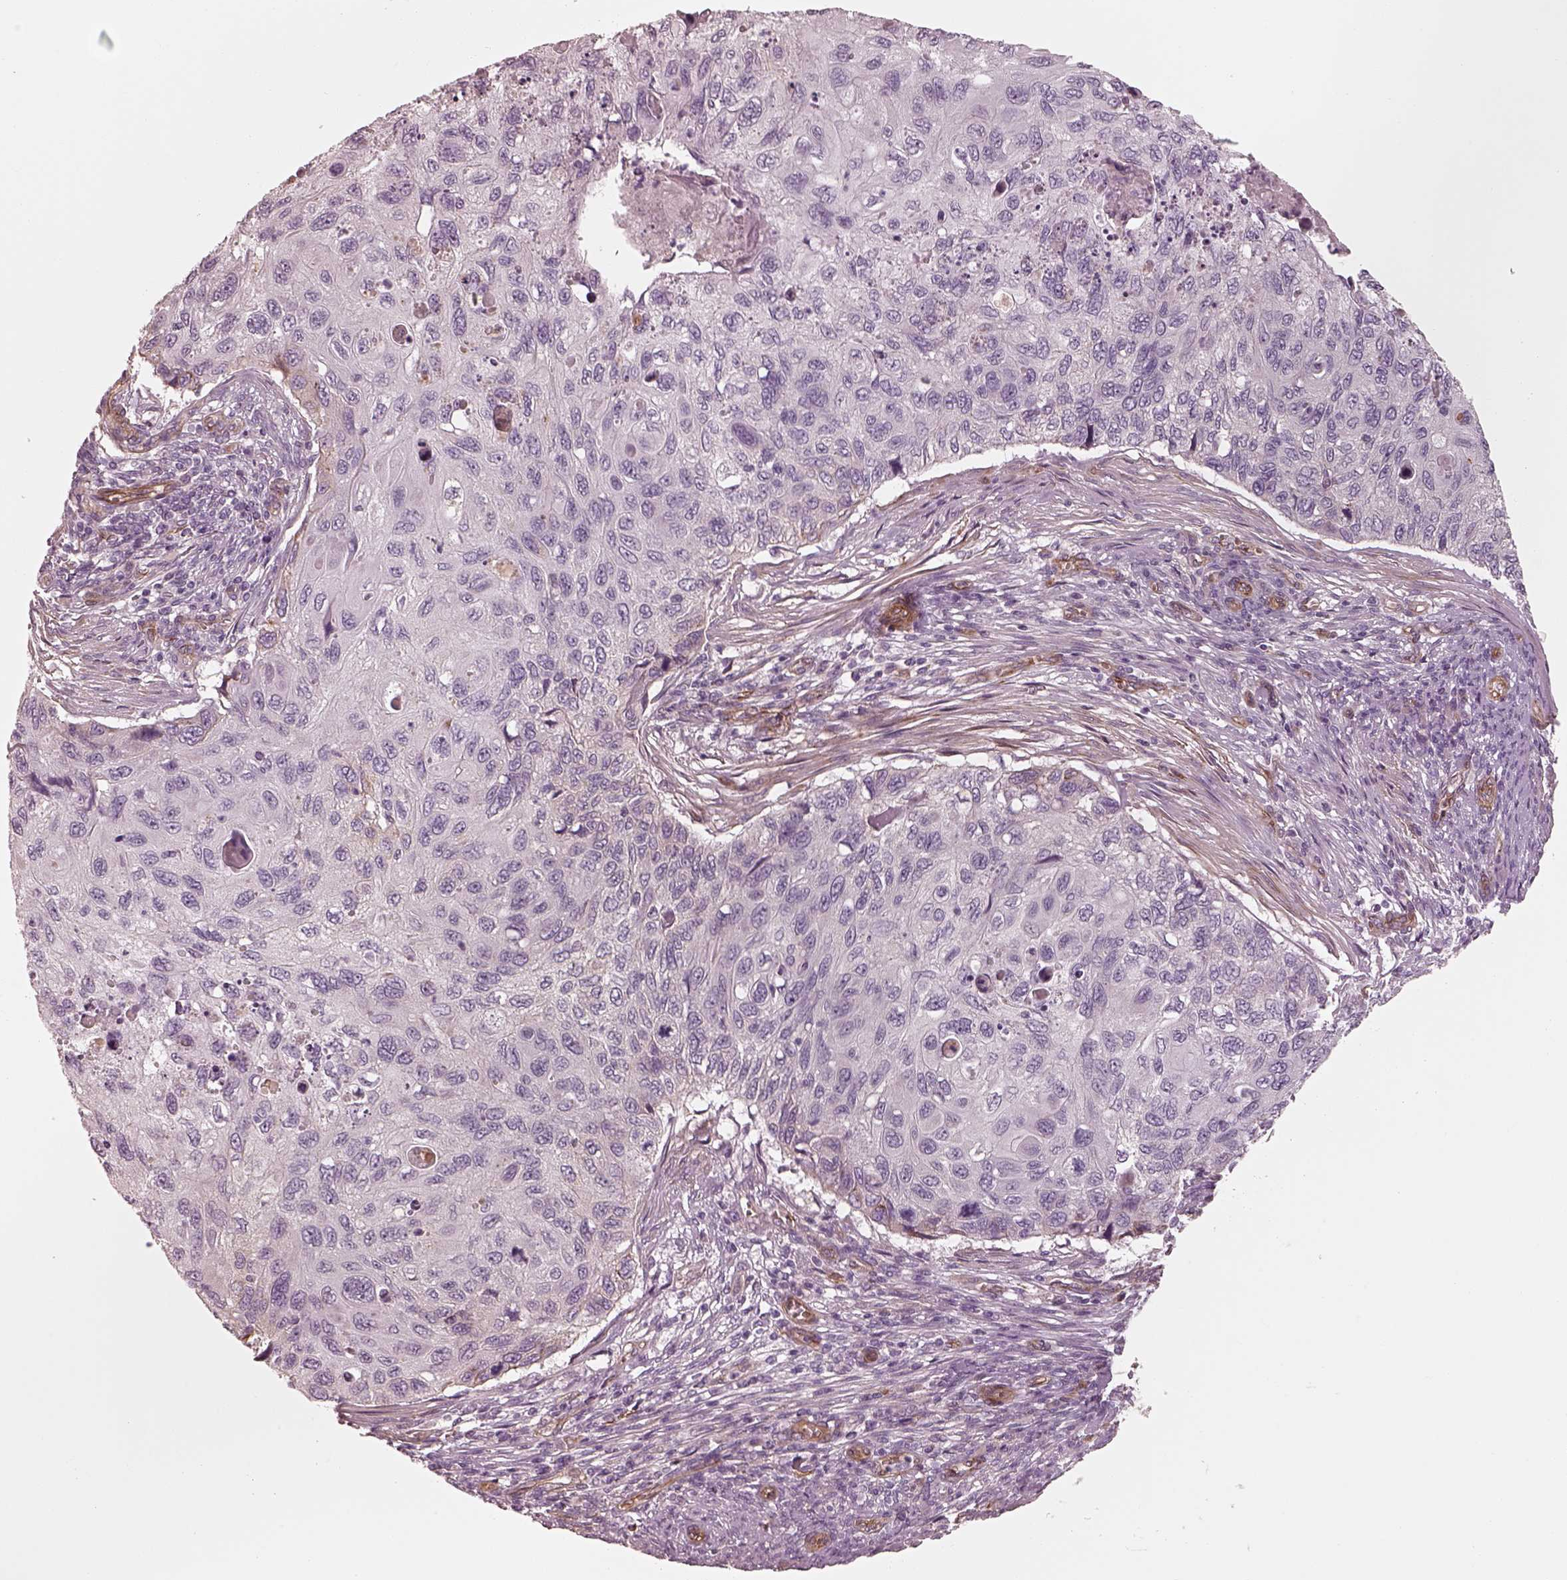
{"staining": {"intensity": "negative", "quantity": "none", "location": "none"}, "tissue": "cervical cancer", "cell_type": "Tumor cells", "image_type": "cancer", "snomed": [{"axis": "morphology", "description": "Squamous cell carcinoma, NOS"}, {"axis": "topography", "description": "Cervix"}], "caption": "Immunohistochemical staining of squamous cell carcinoma (cervical) demonstrates no significant positivity in tumor cells.", "gene": "CRYM", "patient": {"sex": "female", "age": 70}}